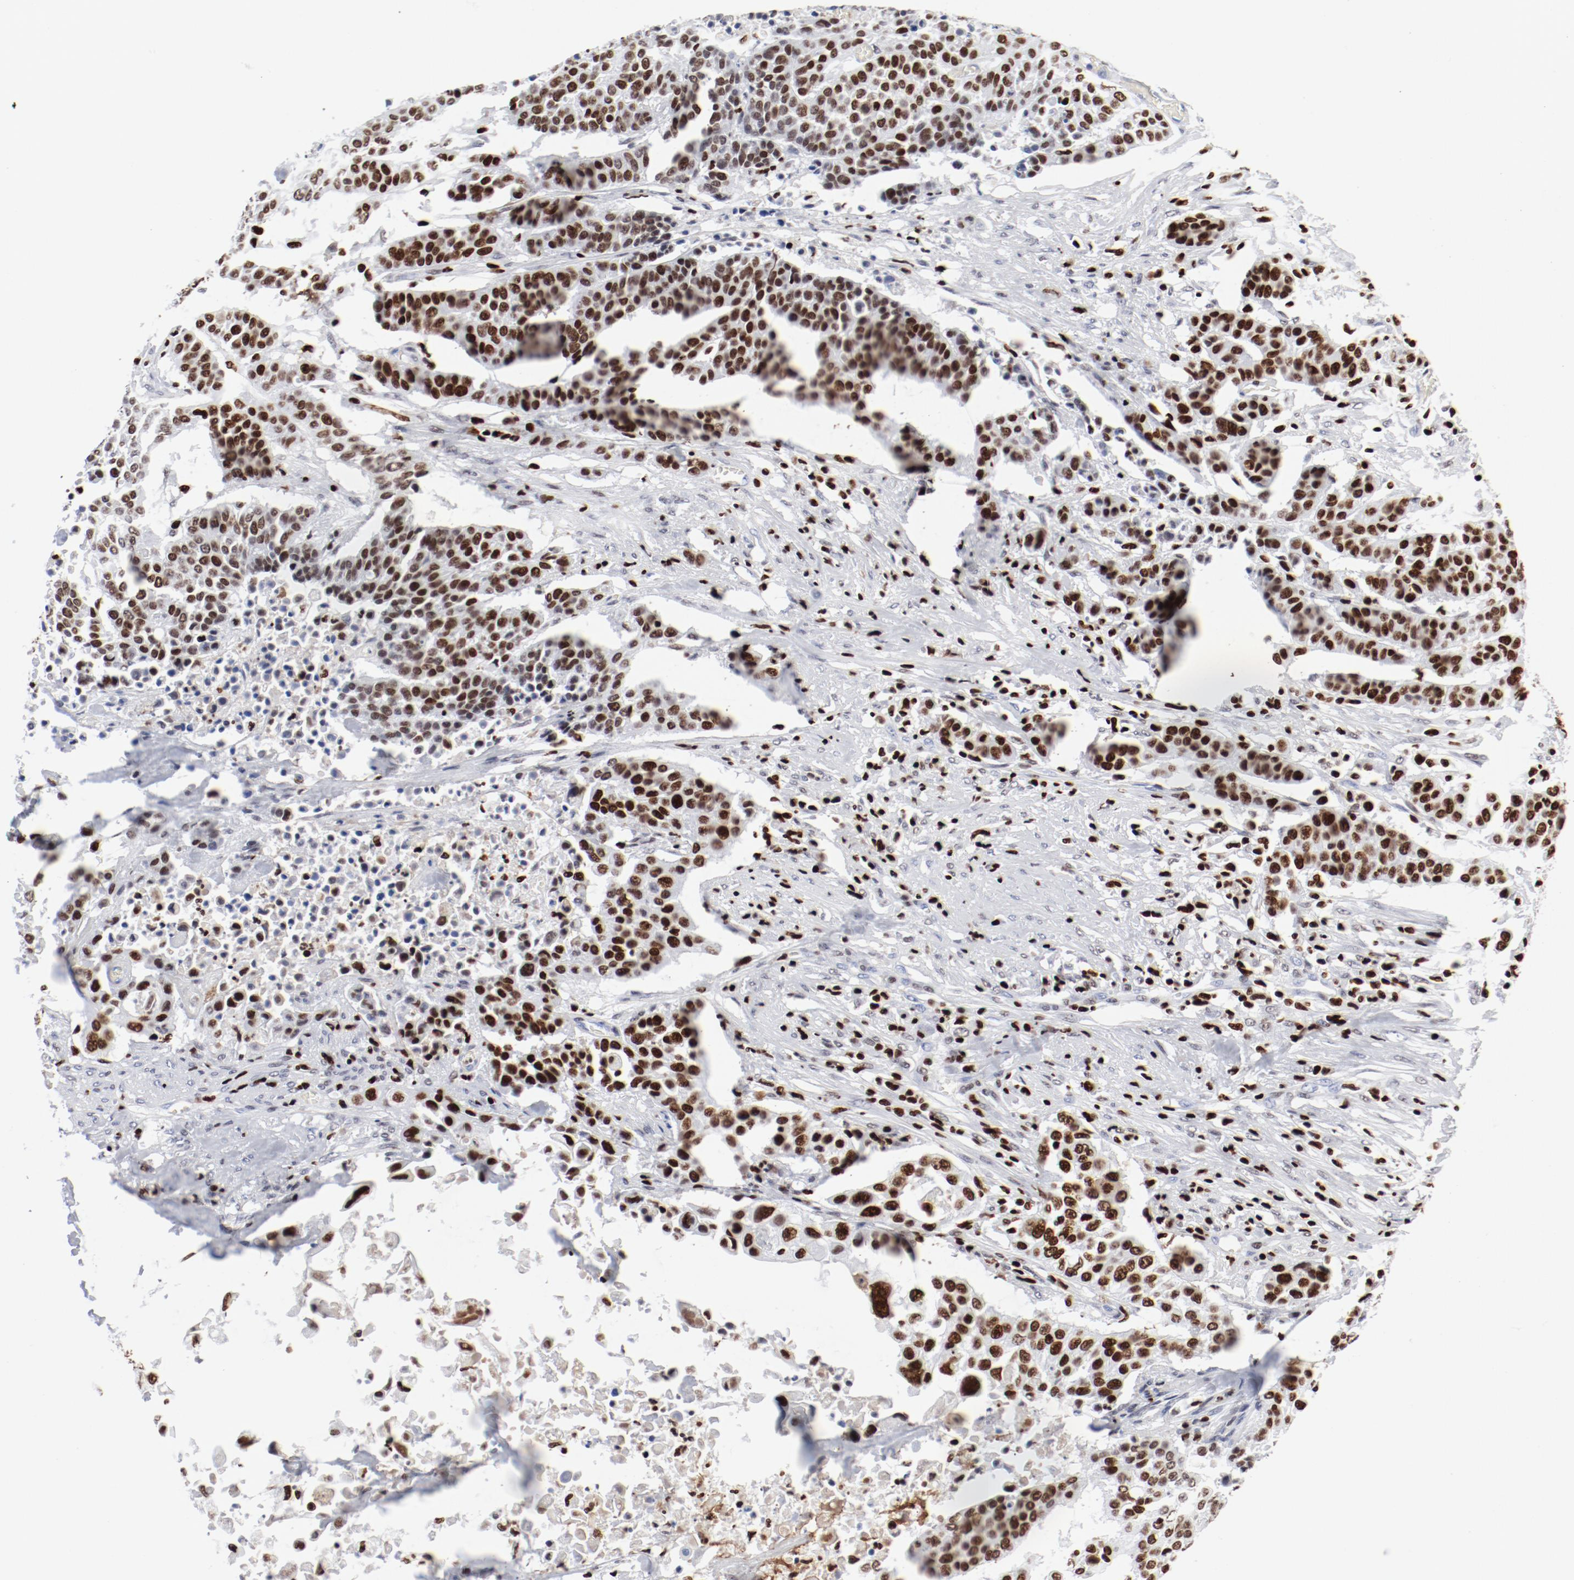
{"staining": {"intensity": "strong", "quantity": ">75%", "location": "nuclear"}, "tissue": "urothelial cancer", "cell_type": "Tumor cells", "image_type": "cancer", "snomed": [{"axis": "morphology", "description": "Urothelial carcinoma, High grade"}, {"axis": "topography", "description": "Urinary bladder"}], "caption": "Urothelial carcinoma (high-grade) stained with a brown dye demonstrates strong nuclear positive expression in approximately >75% of tumor cells.", "gene": "SMARCC2", "patient": {"sex": "male", "age": 74}}